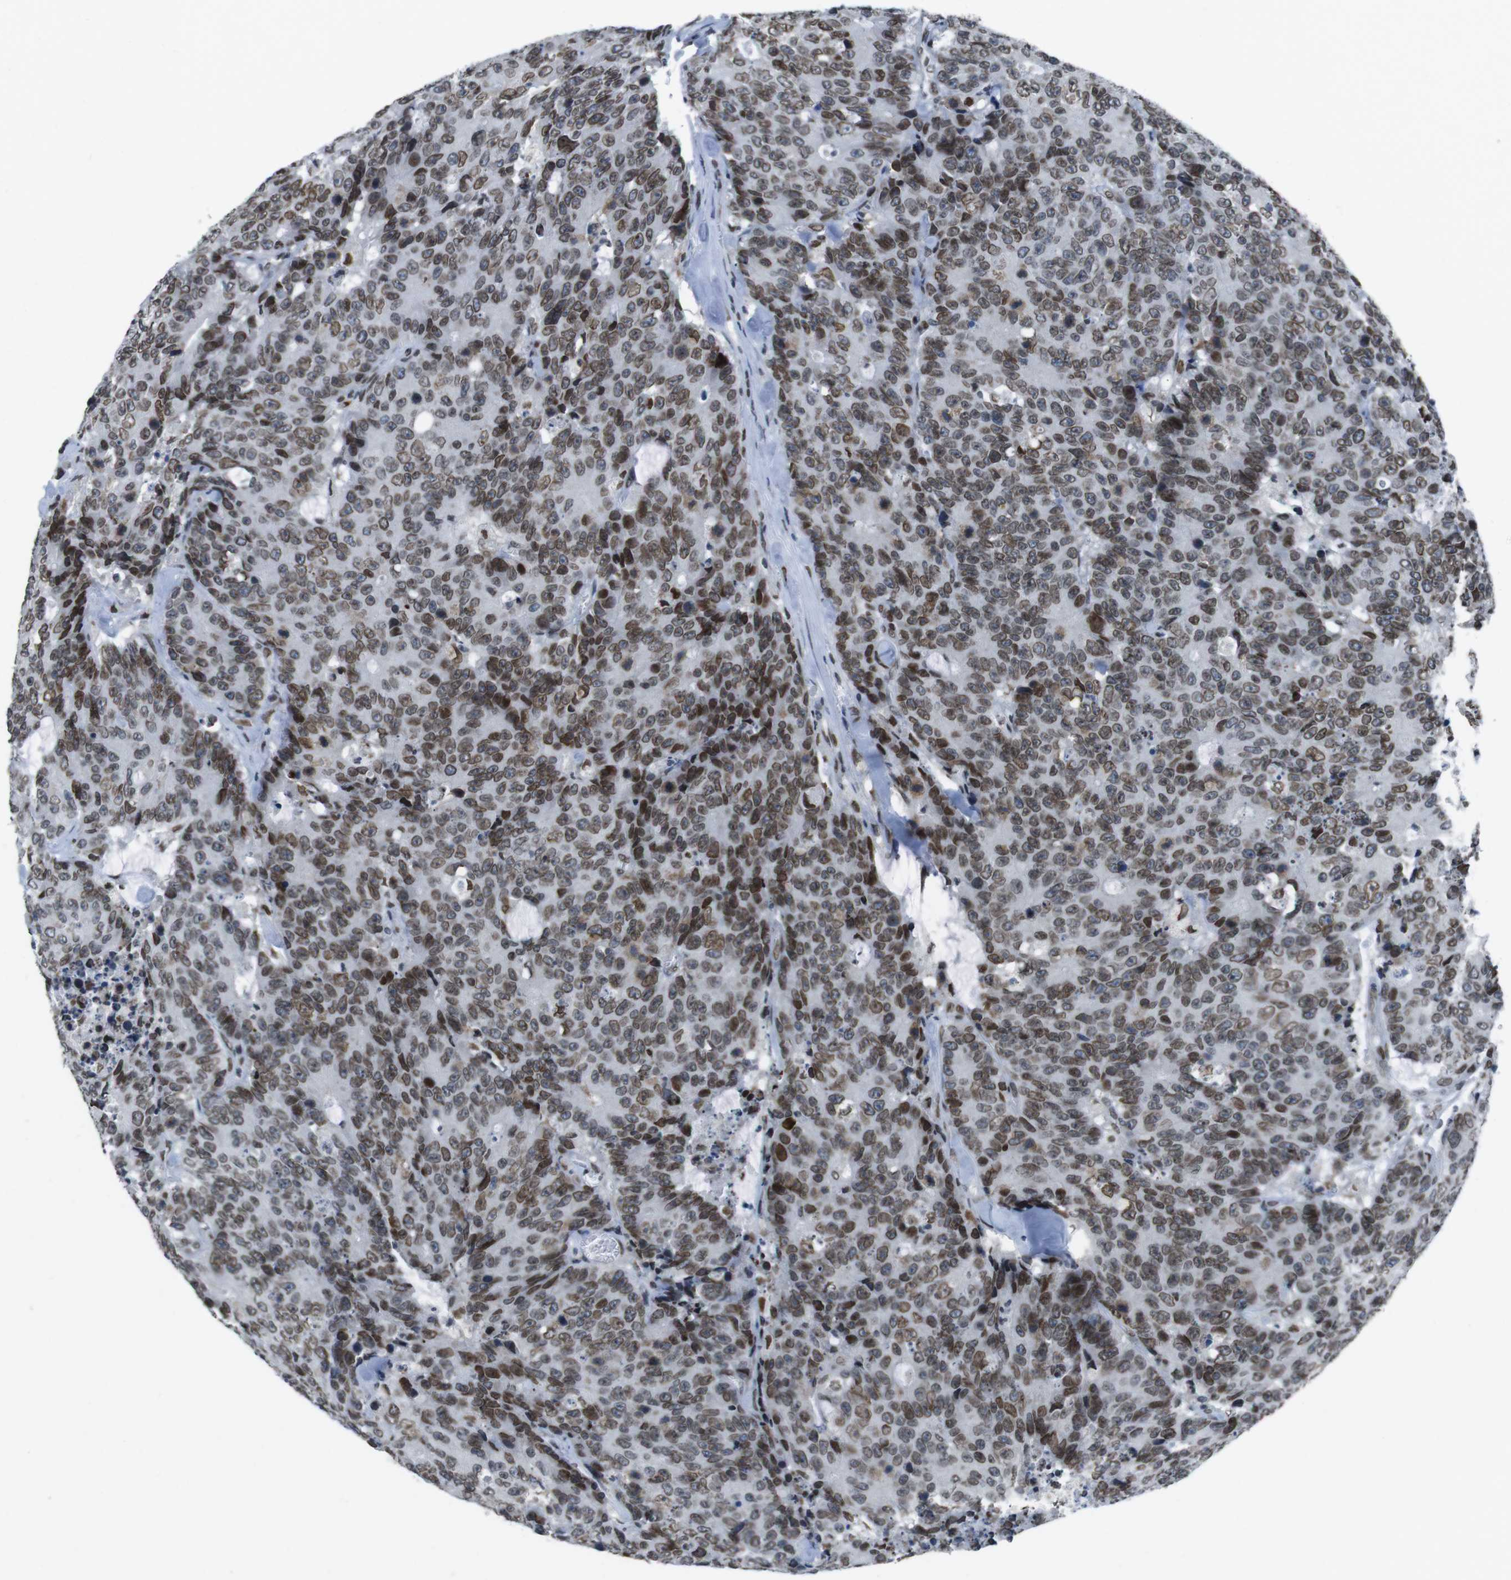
{"staining": {"intensity": "moderate", "quantity": ">75%", "location": "nuclear"}, "tissue": "colorectal cancer", "cell_type": "Tumor cells", "image_type": "cancer", "snomed": [{"axis": "morphology", "description": "Adenocarcinoma, NOS"}, {"axis": "topography", "description": "Colon"}], "caption": "A medium amount of moderate nuclear positivity is appreciated in about >75% of tumor cells in adenocarcinoma (colorectal) tissue.", "gene": "MAD1L1", "patient": {"sex": "female", "age": 86}}